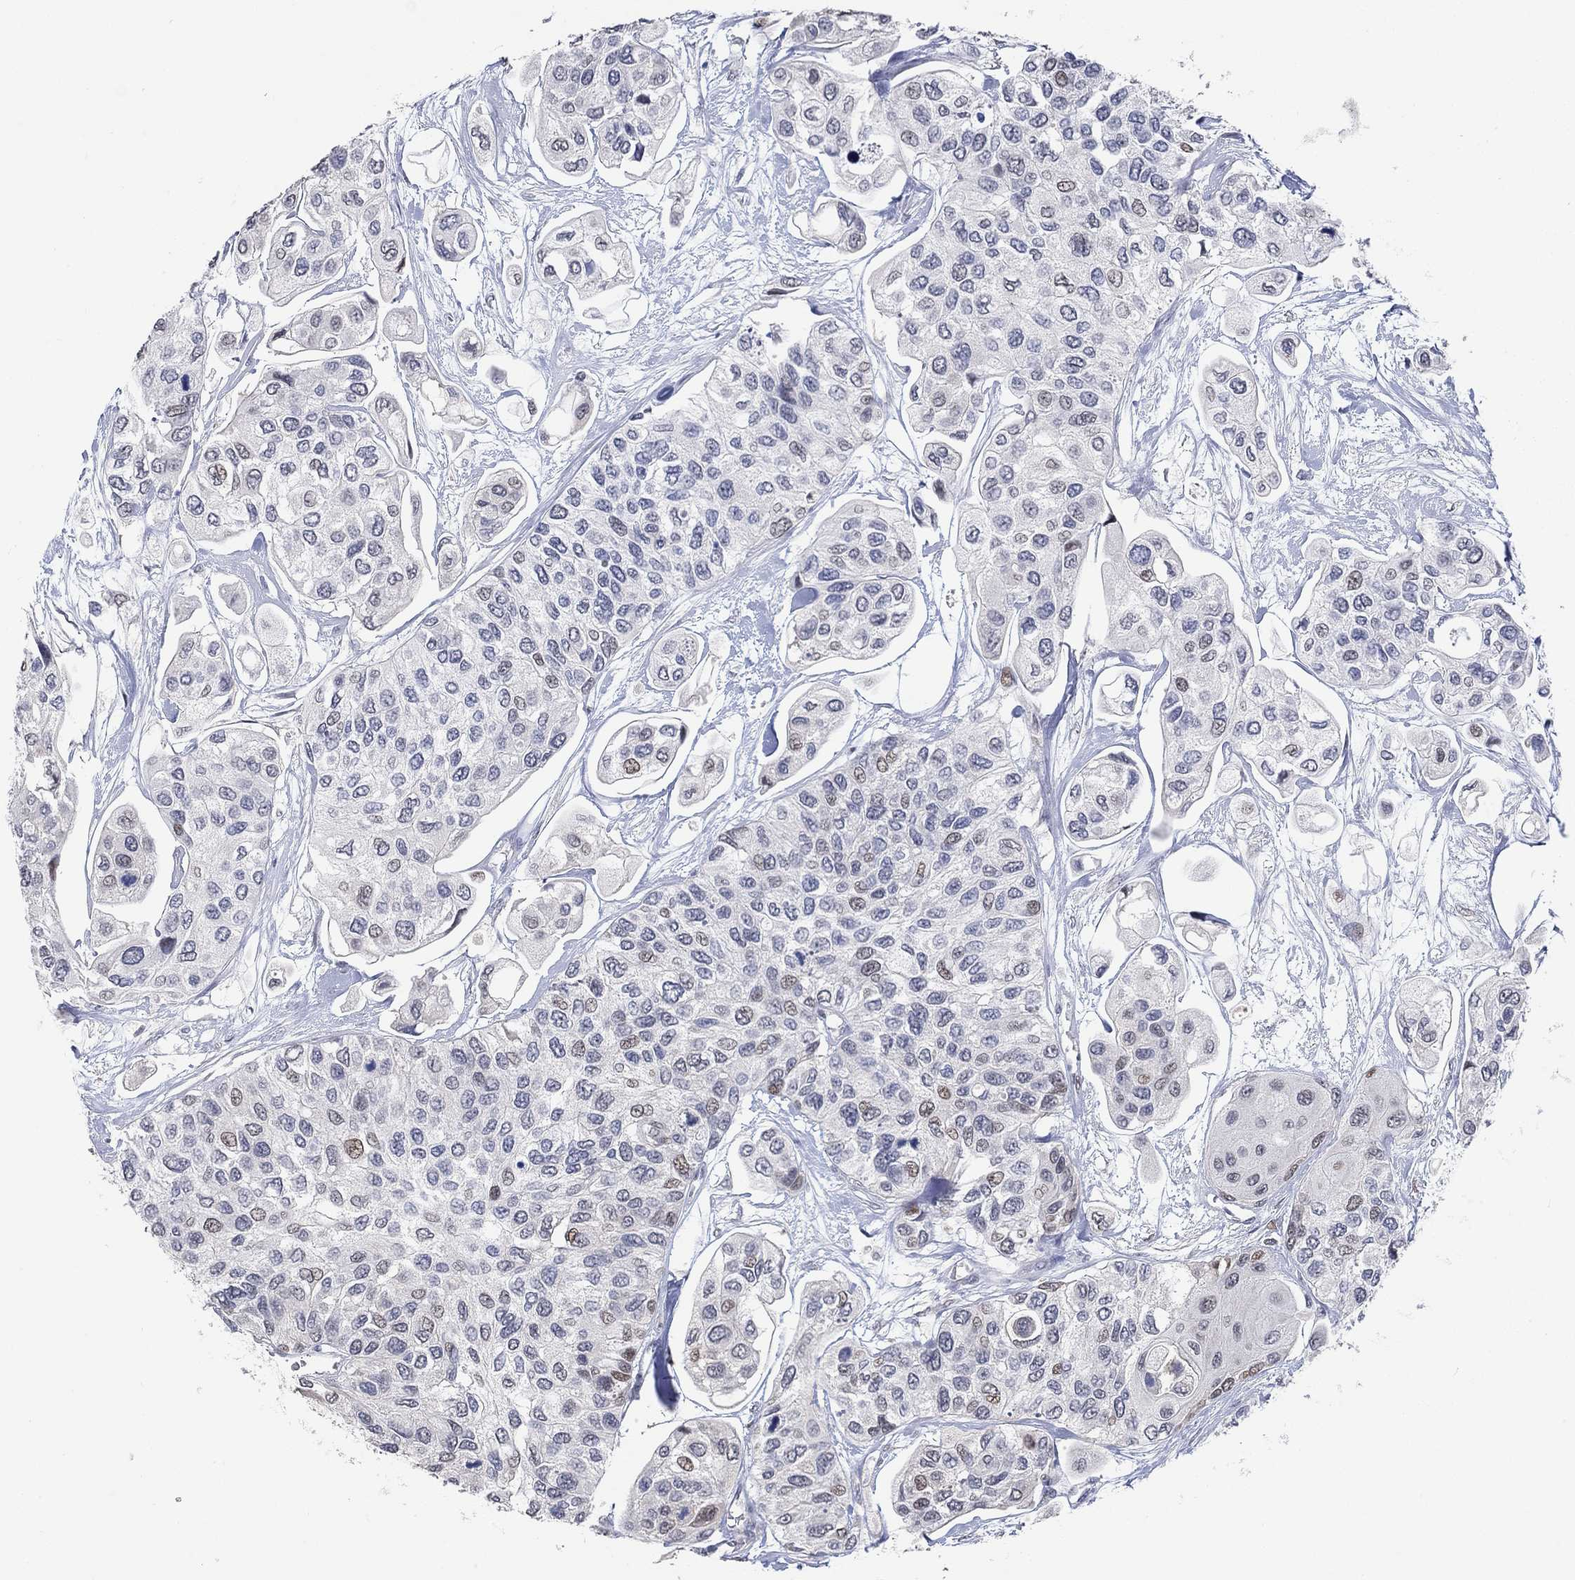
{"staining": {"intensity": "weak", "quantity": "<25%", "location": "nuclear"}, "tissue": "urothelial cancer", "cell_type": "Tumor cells", "image_type": "cancer", "snomed": [{"axis": "morphology", "description": "Urothelial carcinoma, High grade"}, {"axis": "topography", "description": "Urinary bladder"}], "caption": "This is an IHC photomicrograph of urothelial cancer. There is no positivity in tumor cells.", "gene": "PNMA5", "patient": {"sex": "male", "age": 77}}